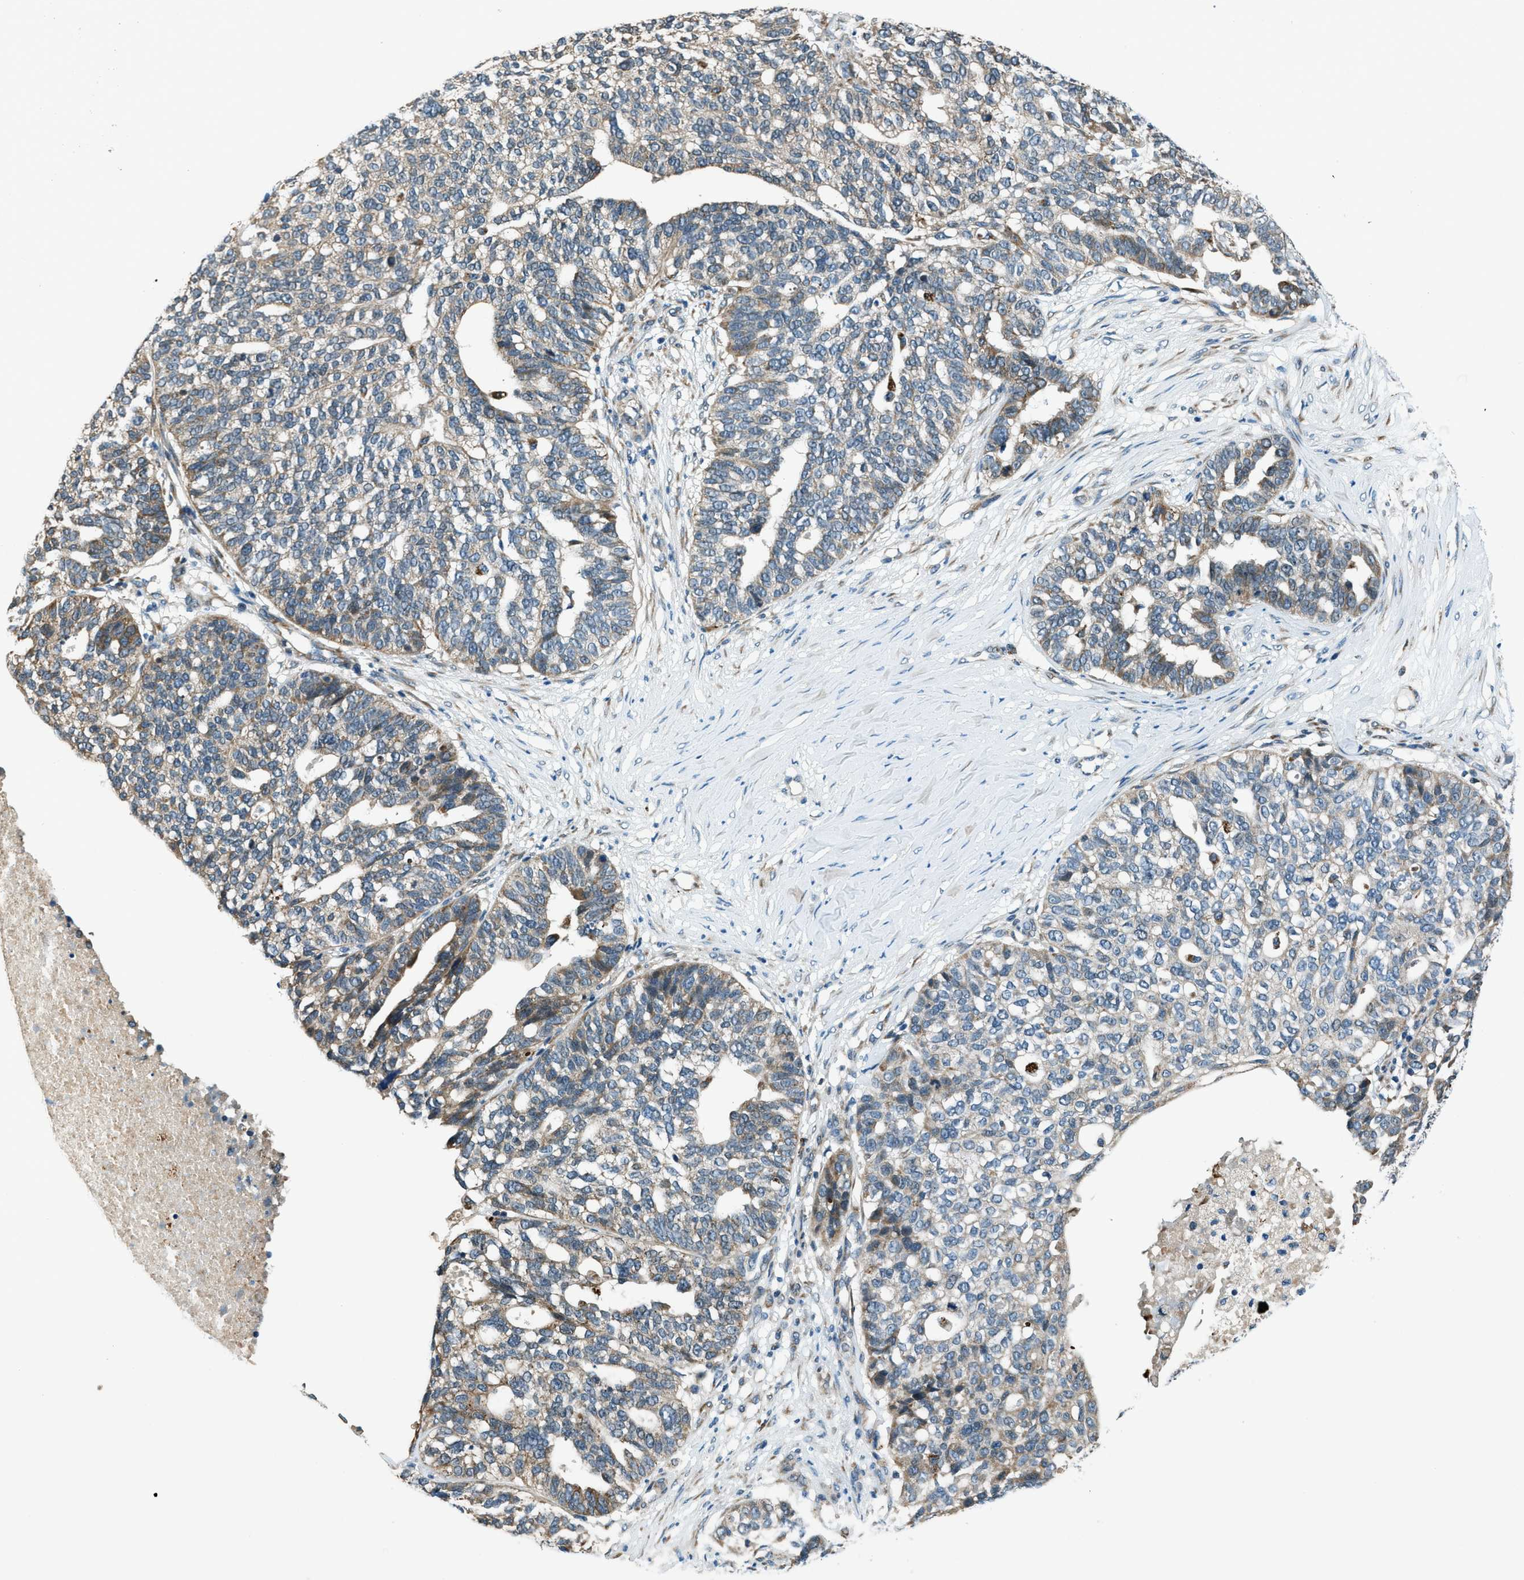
{"staining": {"intensity": "moderate", "quantity": "<25%", "location": "cytoplasmic/membranous"}, "tissue": "ovarian cancer", "cell_type": "Tumor cells", "image_type": "cancer", "snomed": [{"axis": "morphology", "description": "Cystadenocarcinoma, serous, NOS"}, {"axis": "topography", "description": "Ovary"}], "caption": "Immunohistochemistry image of neoplastic tissue: human ovarian cancer stained using IHC reveals low levels of moderate protein expression localized specifically in the cytoplasmic/membranous of tumor cells, appearing as a cytoplasmic/membranous brown color.", "gene": "GINM1", "patient": {"sex": "female", "age": 59}}